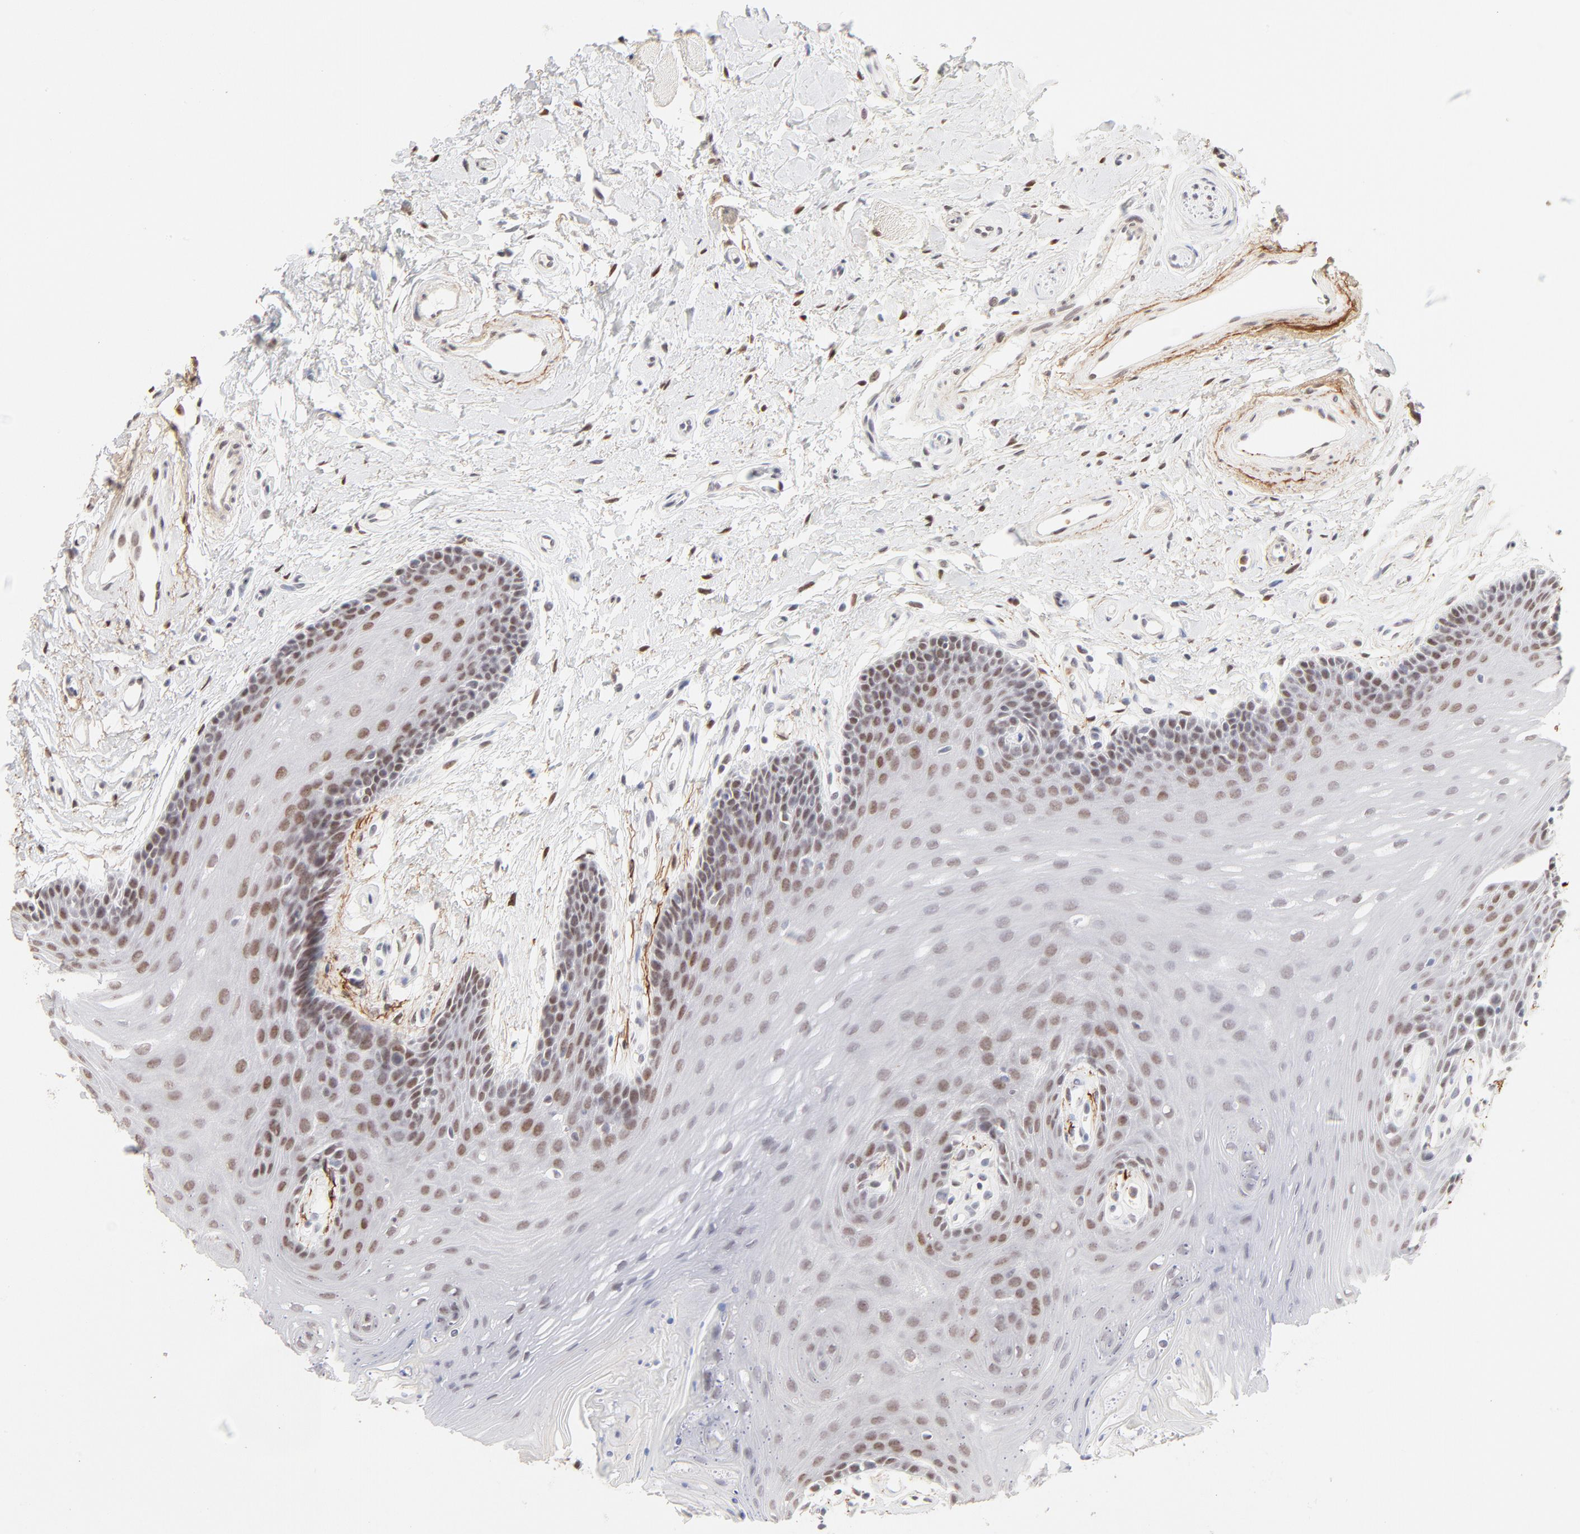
{"staining": {"intensity": "moderate", "quantity": "25%-75%", "location": "nuclear"}, "tissue": "oral mucosa", "cell_type": "Squamous epithelial cells", "image_type": "normal", "snomed": [{"axis": "morphology", "description": "Normal tissue, NOS"}, {"axis": "topography", "description": "Oral tissue"}], "caption": "Protein analysis of normal oral mucosa reveals moderate nuclear expression in about 25%-75% of squamous epithelial cells.", "gene": "PBX1", "patient": {"sex": "male", "age": 62}}